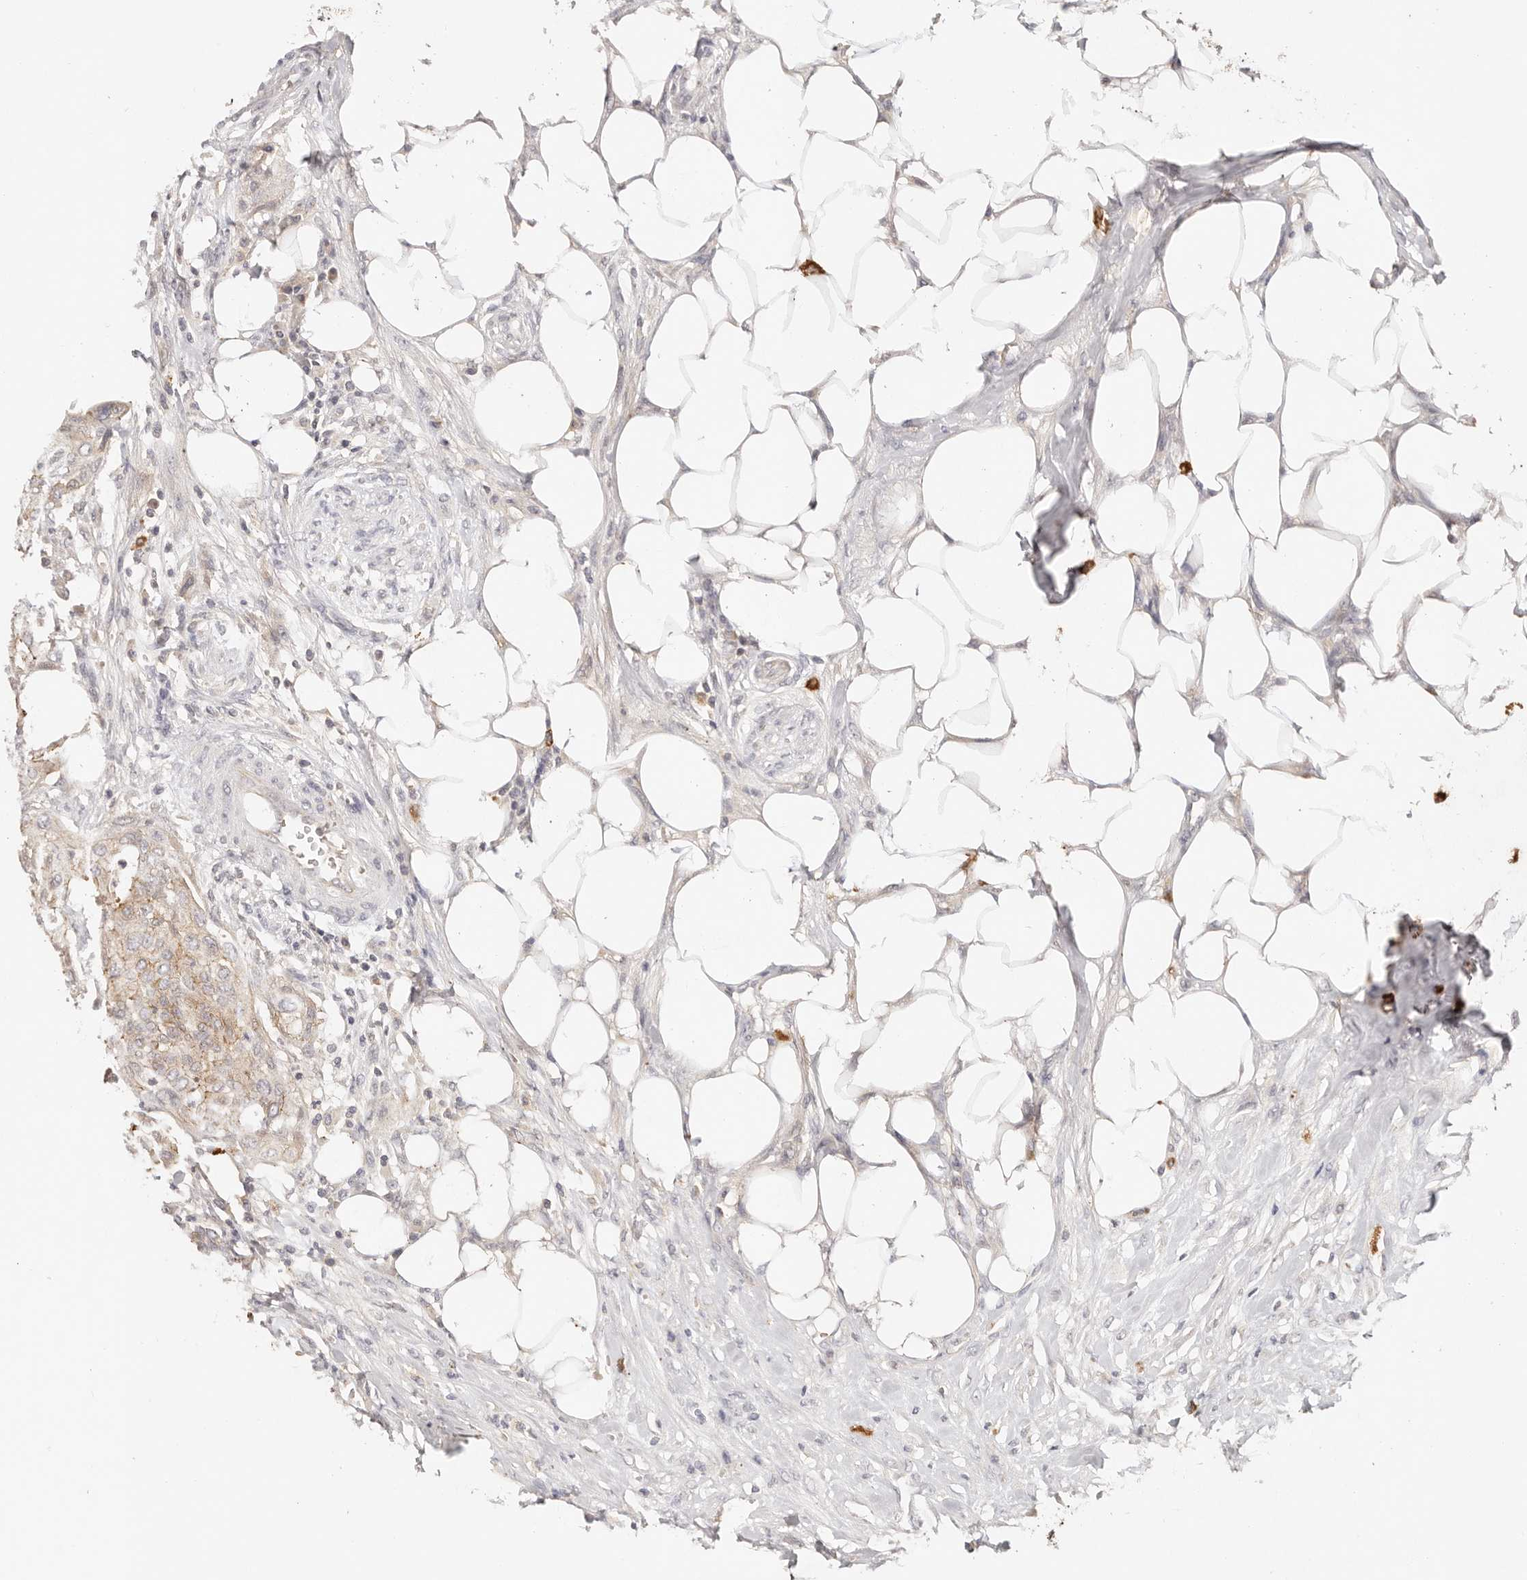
{"staining": {"intensity": "weak", "quantity": "<25%", "location": "cytoplasmic/membranous"}, "tissue": "urothelial cancer", "cell_type": "Tumor cells", "image_type": "cancer", "snomed": [{"axis": "morphology", "description": "Urothelial carcinoma, High grade"}, {"axis": "topography", "description": "Urinary bladder"}], "caption": "Immunohistochemistry (IHC) of urothelial cancer shows no expression in tumor cells.", "gene": "CXADR", "patient": {"sex": "male", "age": 35}}